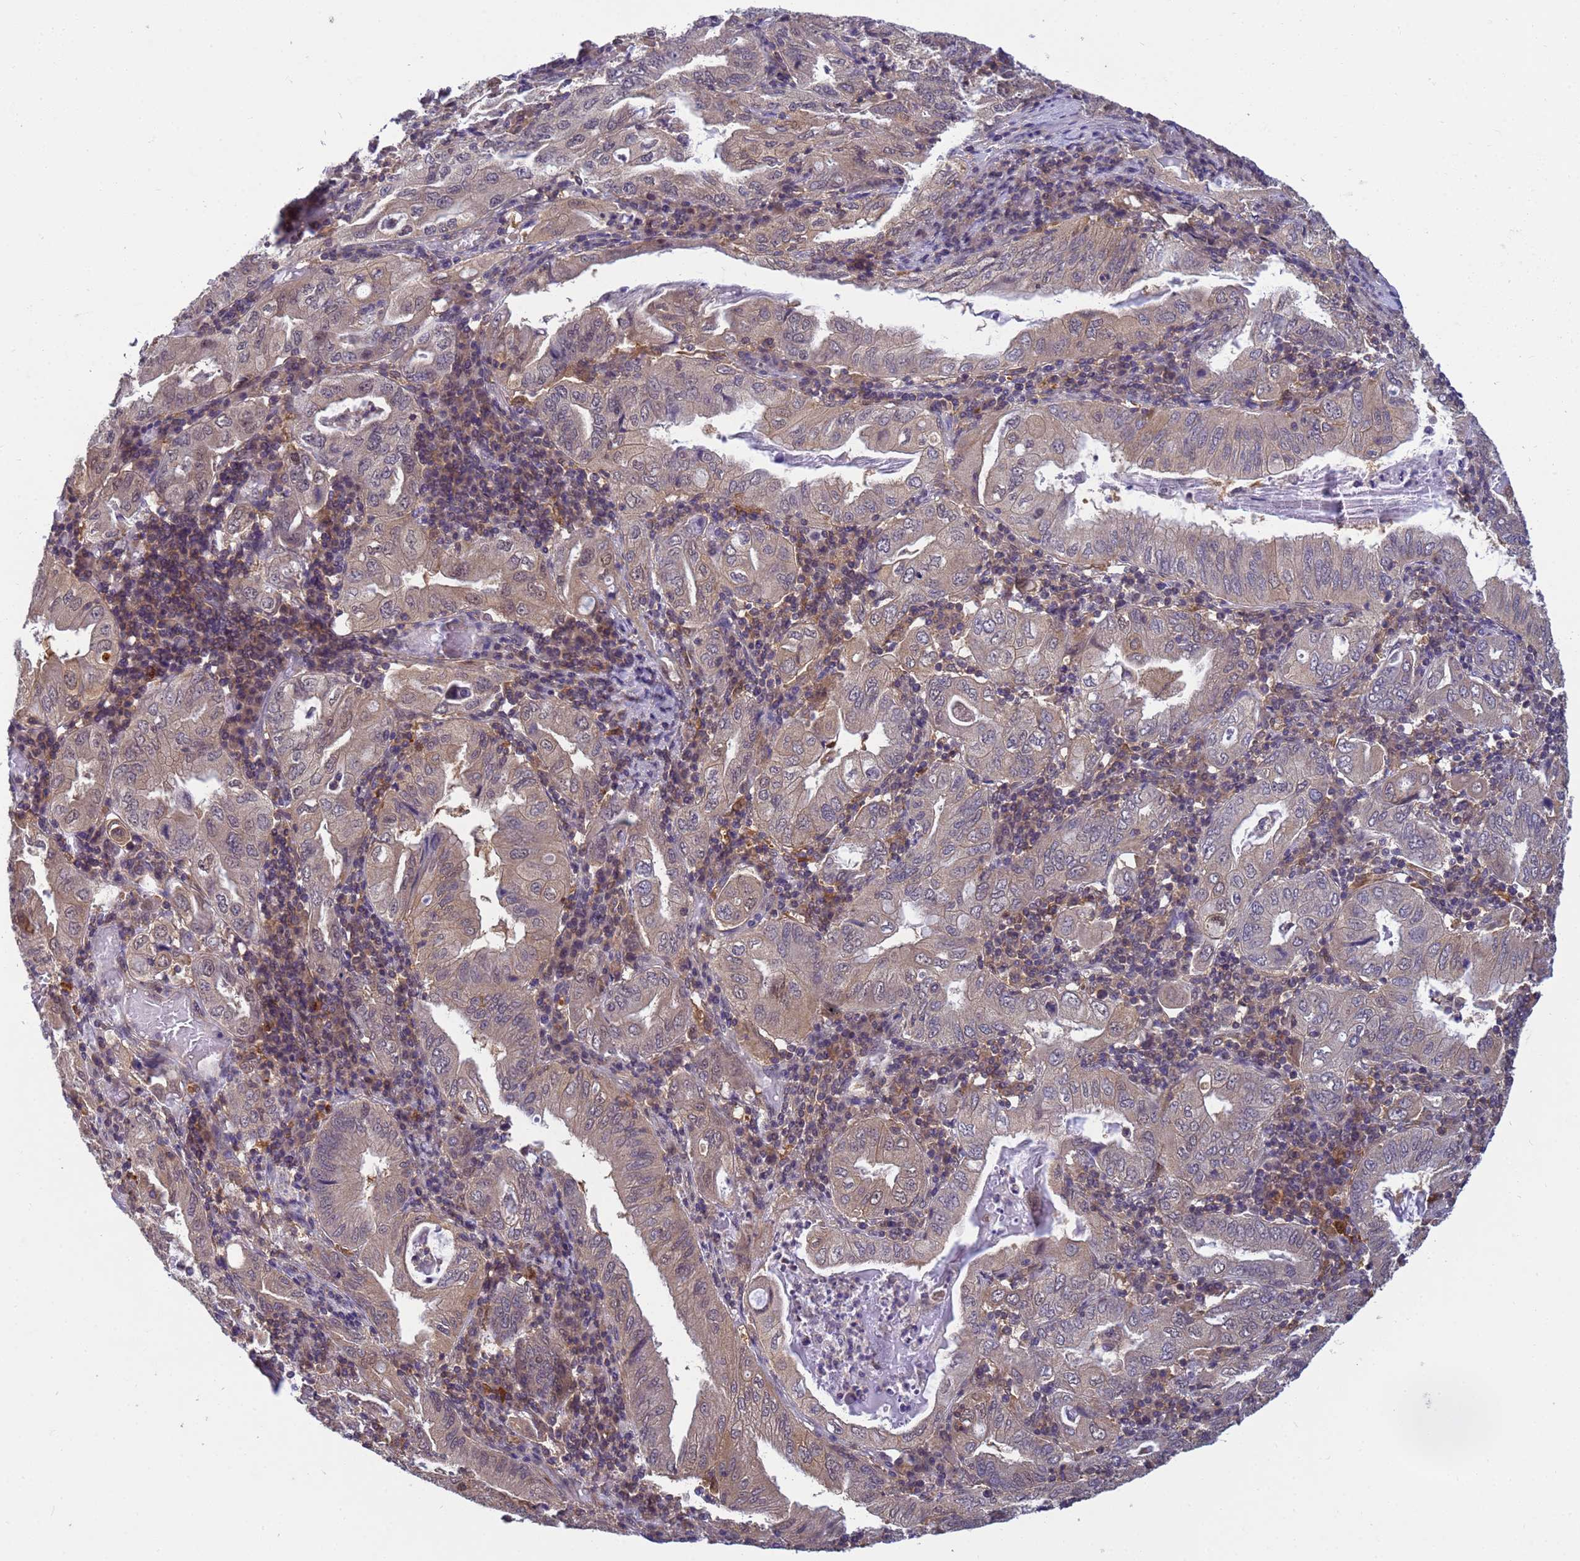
{"staining": {"intensity": "weak", "quantity": "25%-75%", "location": "cytoplasmic/membranous"}, "tissue": "stomach cancer", "cell_type": "Tumor cells", "image_type": "cancer", "snomed": [{"axis": "morphology", "description": "Normal tissue, NOS"}, {"axis": "morphology", "description": "Adenocarcinoma, NOS"}, {"axis": "topography", "description": "Esophagus"}, {"axis": "topography", "description": "Stomach, upper"}, {"axis": "topography", "description": "Peripheral nerve tissue"}], "caption": "Immunohistochemistry (DAB) staining of stomach cancer (adenocarcinoma) reveals weak cytoplasmic/membranous protein staining in about 25%-75% of tumor cells.", "gene": "NPEPPS", "patient": {"sex": "male", "age": 62}}